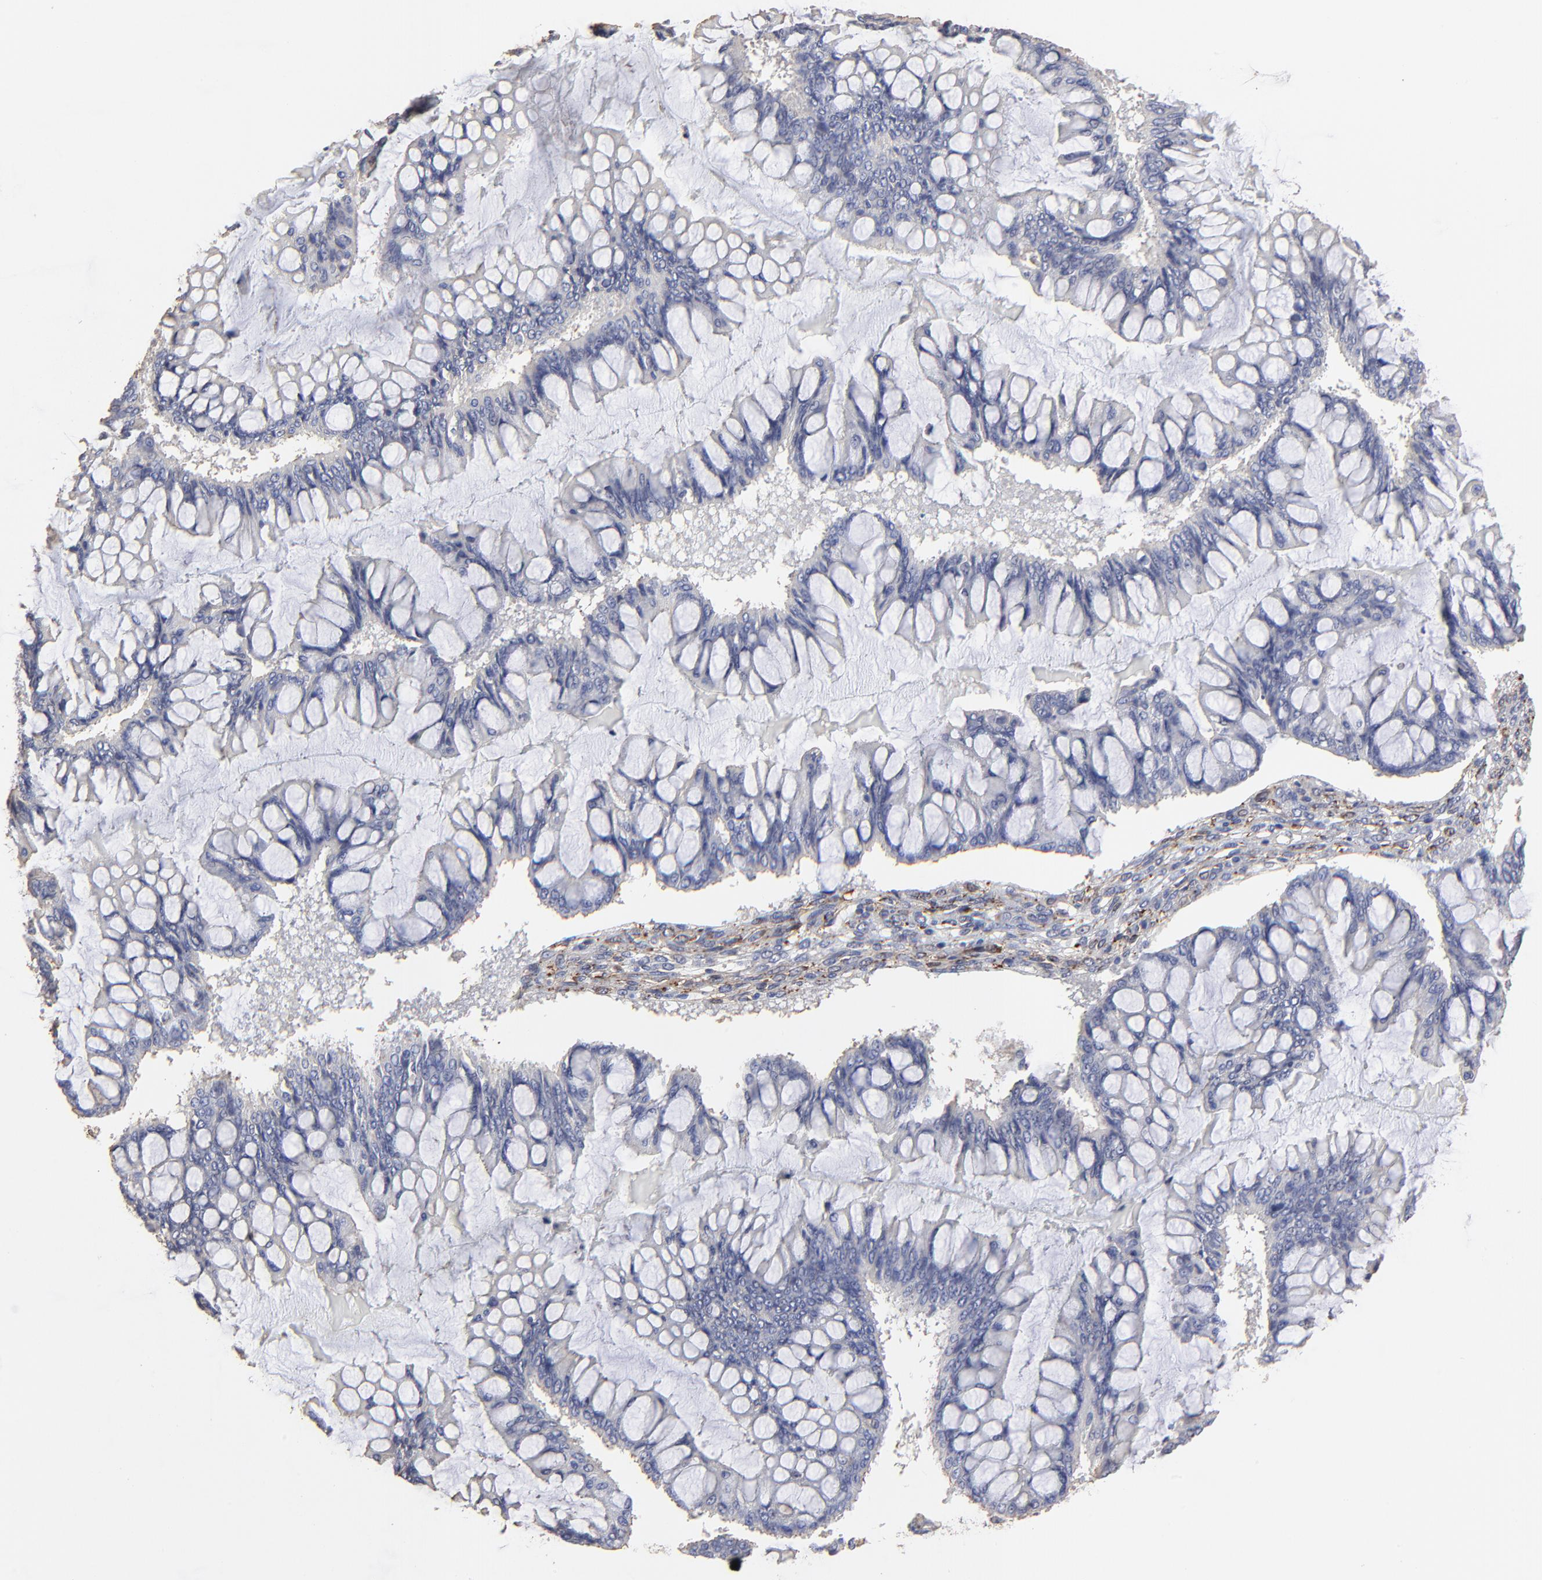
{"staining": {"intensity": "negative", "quantity": "none", "location": "none"}, "tissue": "ovarian cancer", "cell_type": "Tumor cells", "image_type": "cancer", "snomed": [{"axis": "morphology", "description": "Cystadenocarcinoma, mucinous, NOS"}, {"axis": "topography", "description": "Ovary"}], "caption": "This is an IHC micrograph of ovarian mucinous cystadenocarcinoma. There is no expression in tumor cells.", "gene": "ANXA6", "patient": {"sex": "female", "age": 73}}